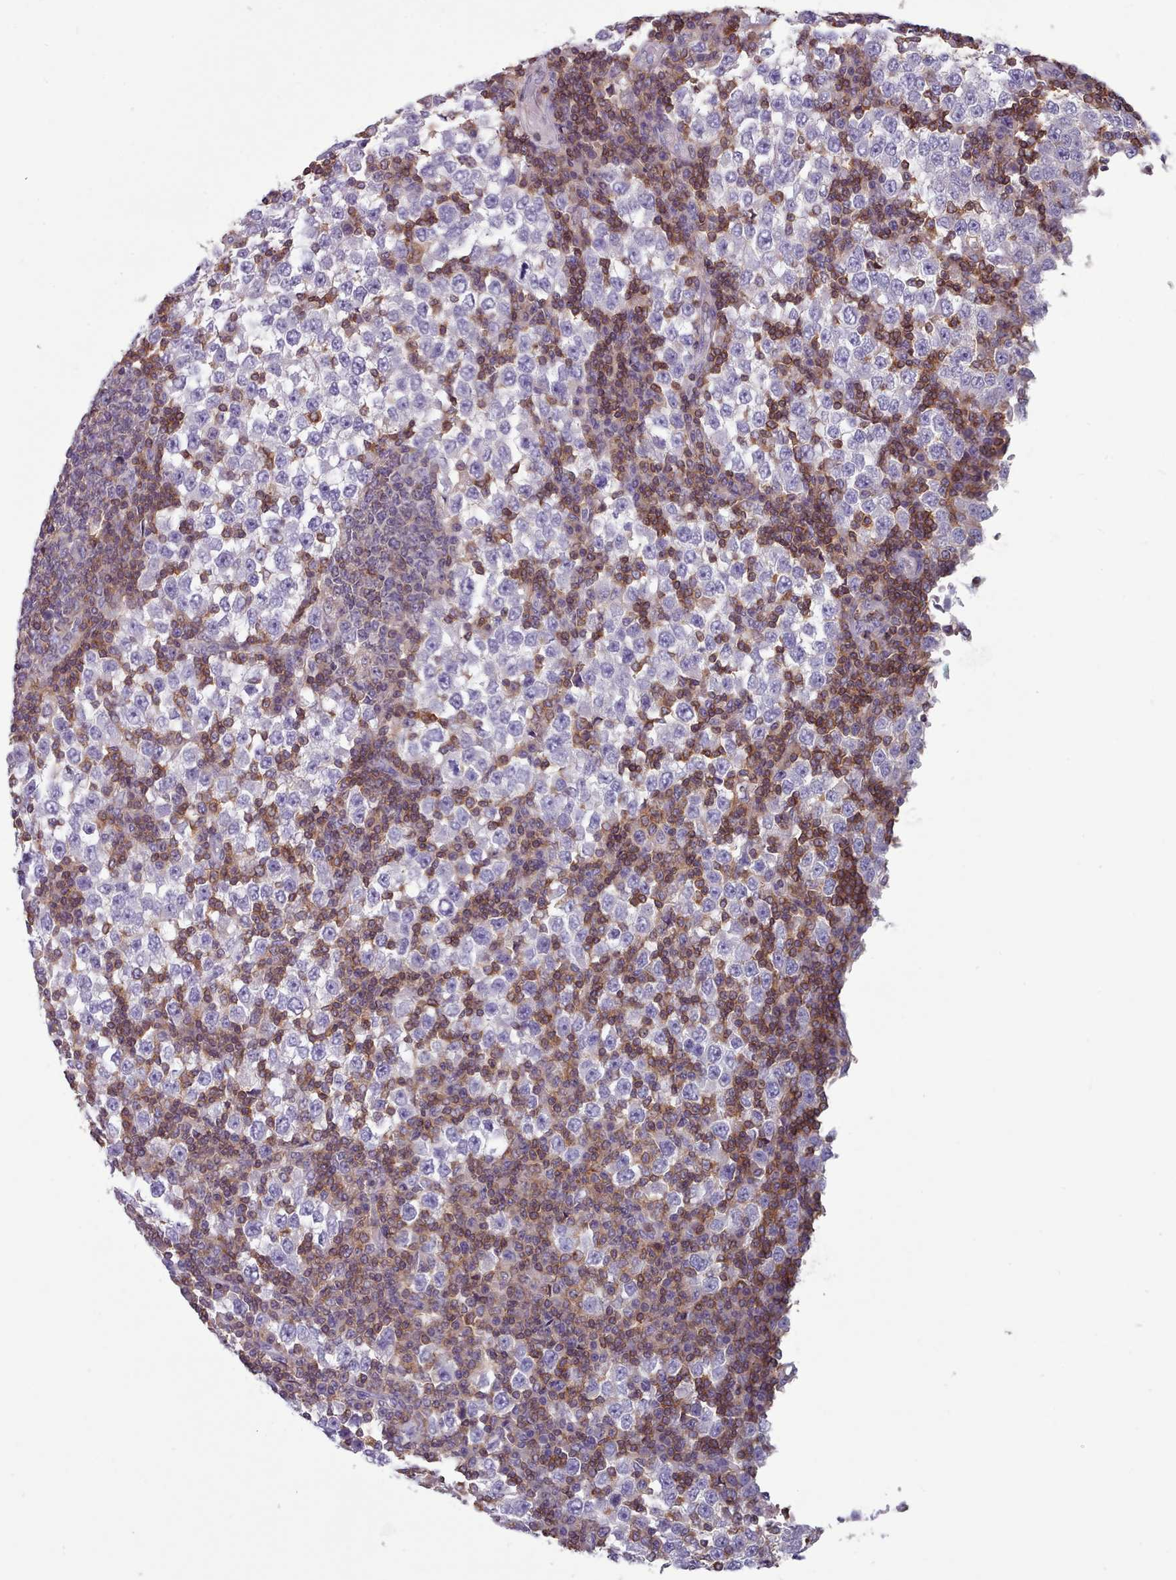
{"staining": {"intensity": "negative", "quantity": "none", "location": "none"}, "tissue": "testis cancer", "cell_type": "Tumor cells", "image_type": "cancer", "snomed": [{"axis": "morphology", "description": "Seminoma, NOS"}, {"axis": "topography", "description": "Testis"}], "caption": "Testis seminoma stained for a protein using immunohistochemistry (IHC) displays no staining tumor cells.", "gene": "RAC2", "patient": {"sex": "male", "age": 65}}